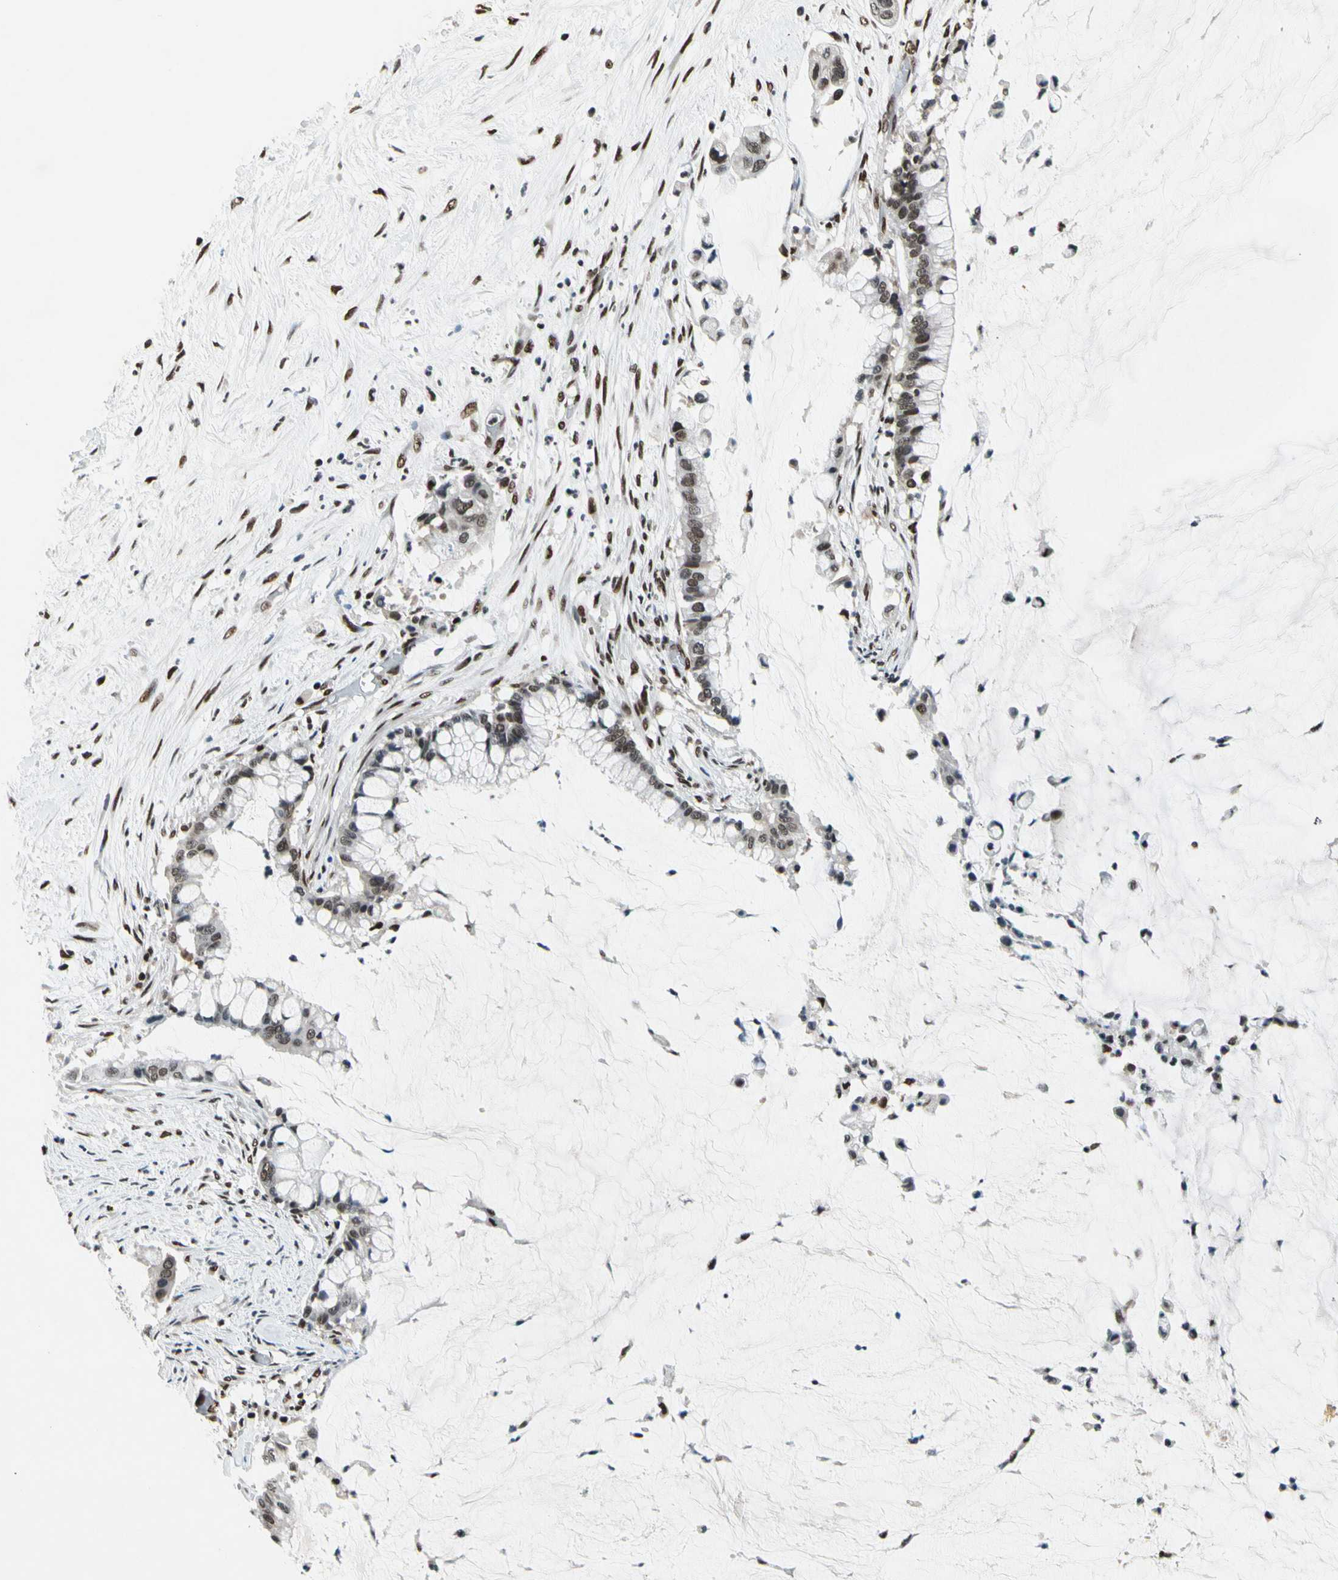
{"staining": {"intensity": "moderate", "quantity": "<25%", "location": "nuclear"}, "tissue": "pancreatic cancer", "cell_type": "Tumor cells", "image_type": "cancer", "snomed": [{"axis": "morphology", "description": "Adenocarcinoma, NOS"}, {"axis": "topography", "description": "Pancreas"}], "caption": "About <25% of tumor cells in pancreatic cancer exhibit moderate nuclear protein expression as visualized by brown immunohistochemical staining.", "gene": "RECQL", "patient": {"sex": "male", "age": 41}}